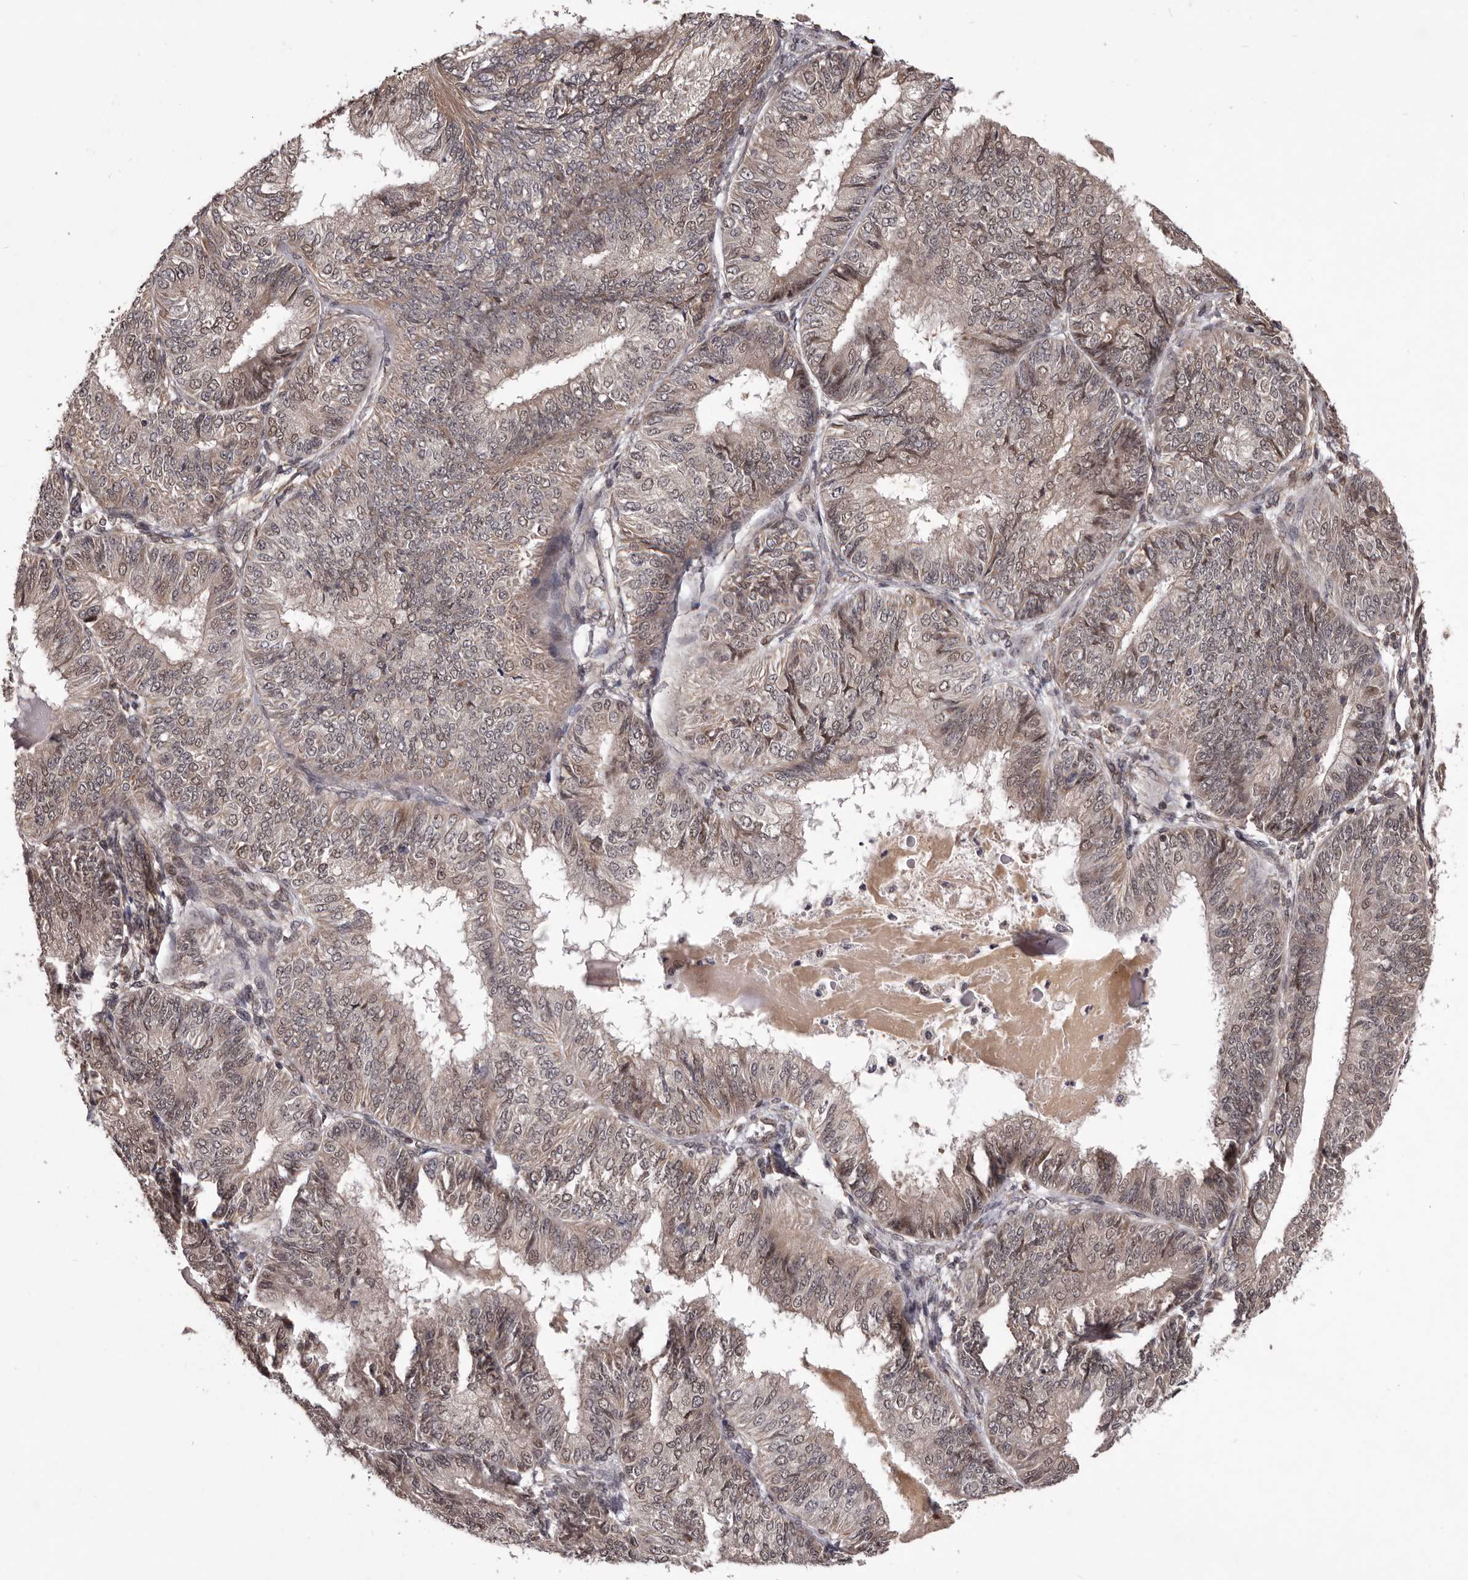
{"staining": {"intensity": "moderate", "quantity": "25%-75%", "location": "nuclear"}, "tissue": "endometrial cancer", "cell_type": "Tumor cells", "image_type": "cancer", "snomed": [{"axis": "morphology", "description": "Adenocarcinoma, NOS"}, {"axis": "topography", "description": "Endometrium"}], "caption": "Immunohistochemical staining of adenocarcinoma (endometrial) exhibits moderate nuclear protein positivity in about 25%-75% of tumor cells.", "gene": "CELF3", "patient": {"sex": "female", "age": 58}}